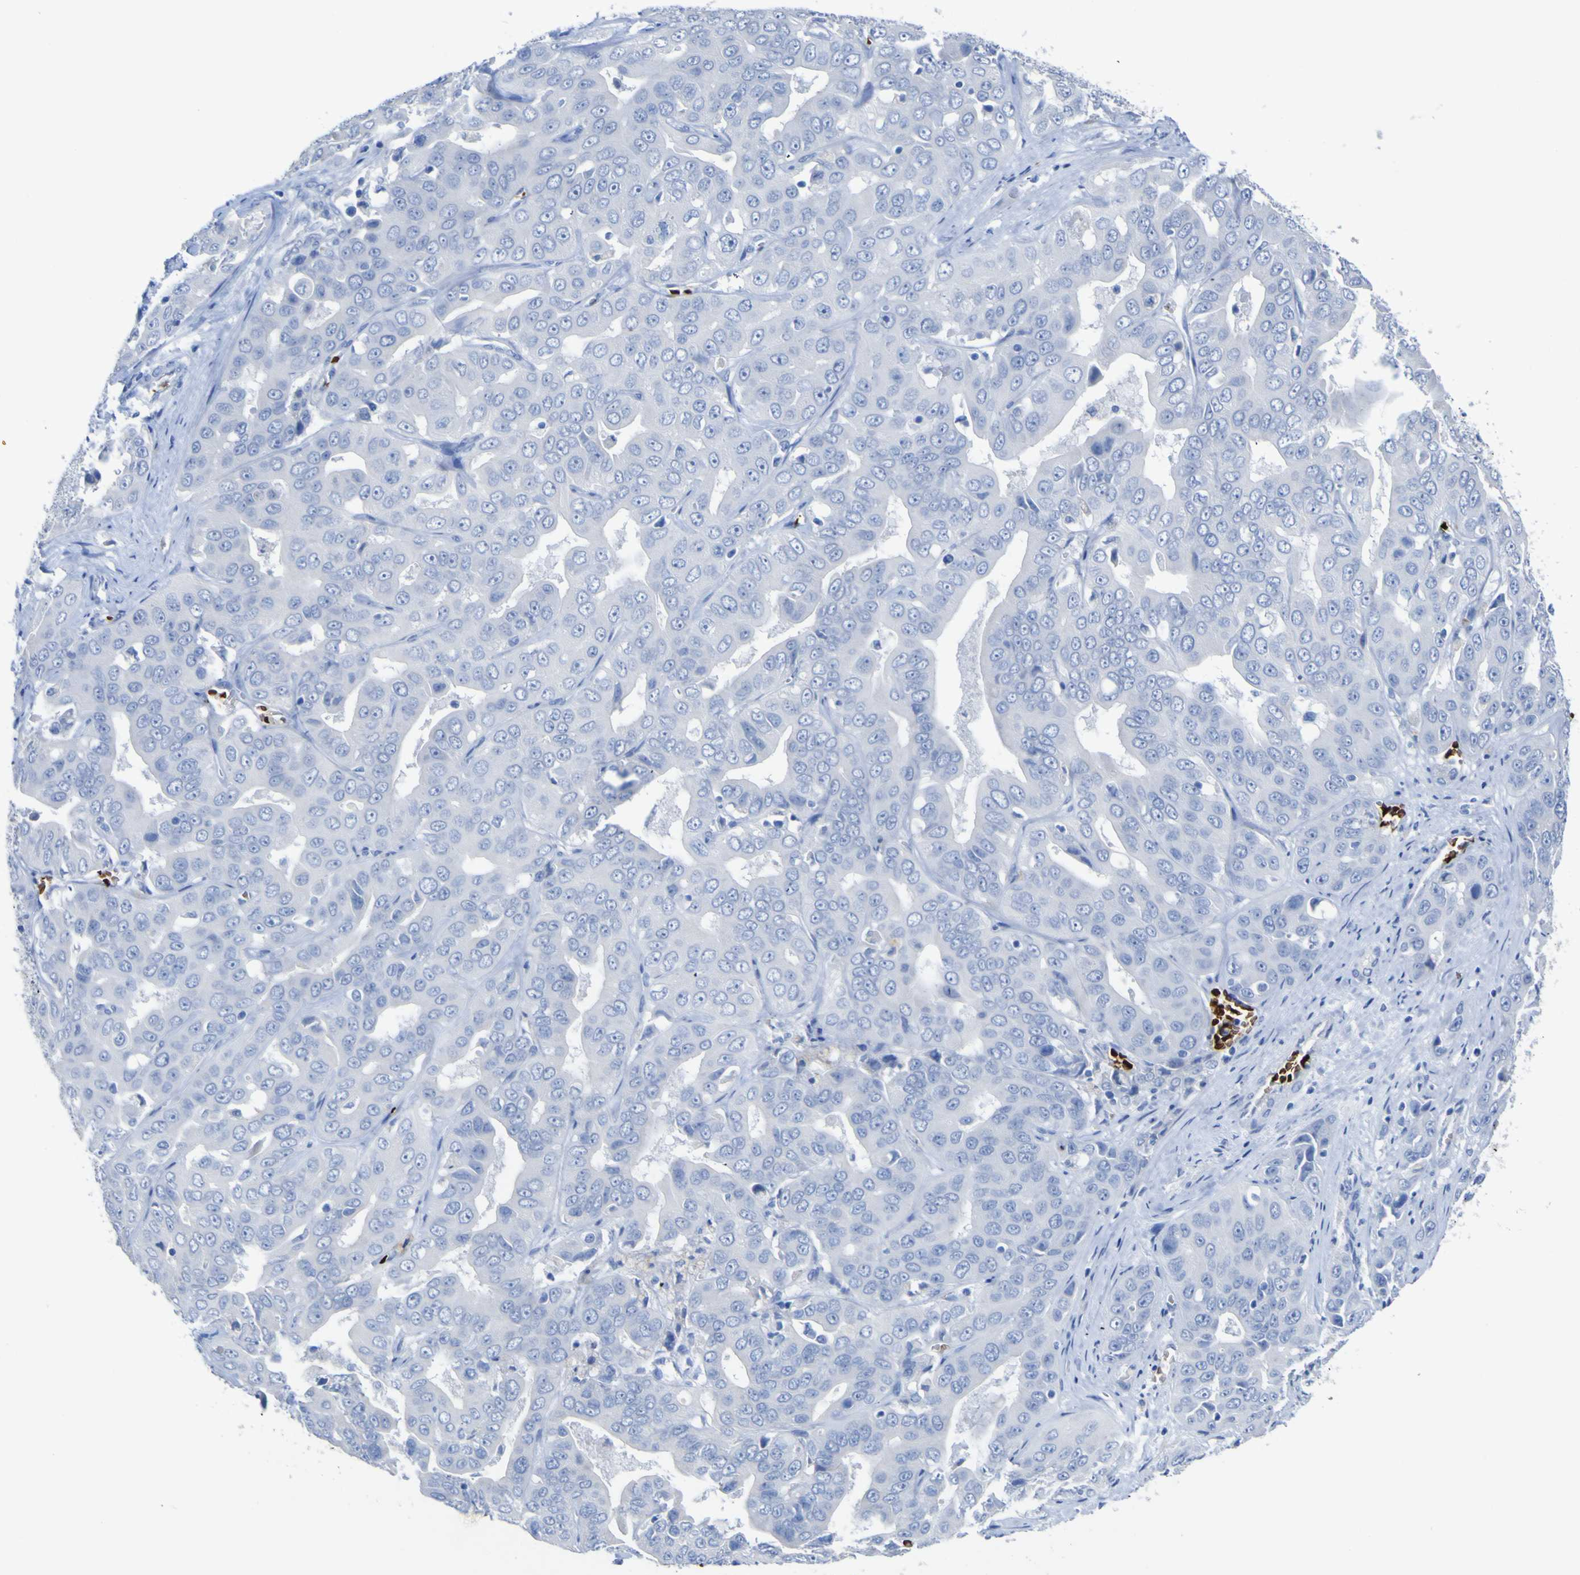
{"staining": {"intensity": "negative", "quantity": "none", "location": "none"}, "tissue": "liver cancer", "cell_type": "Tumor cells", "image_type": "cancer", "snomed": [{"axis": "morphology", "description": "Cholangiocarcinoma"}, {"axis": "topography", "description": "Liver"}], "caption": "The histopathology image displays no staining of tumor cells in liver cancer.", "gene": "GCM1", "patient": {"sex": "female", "age": 52}}